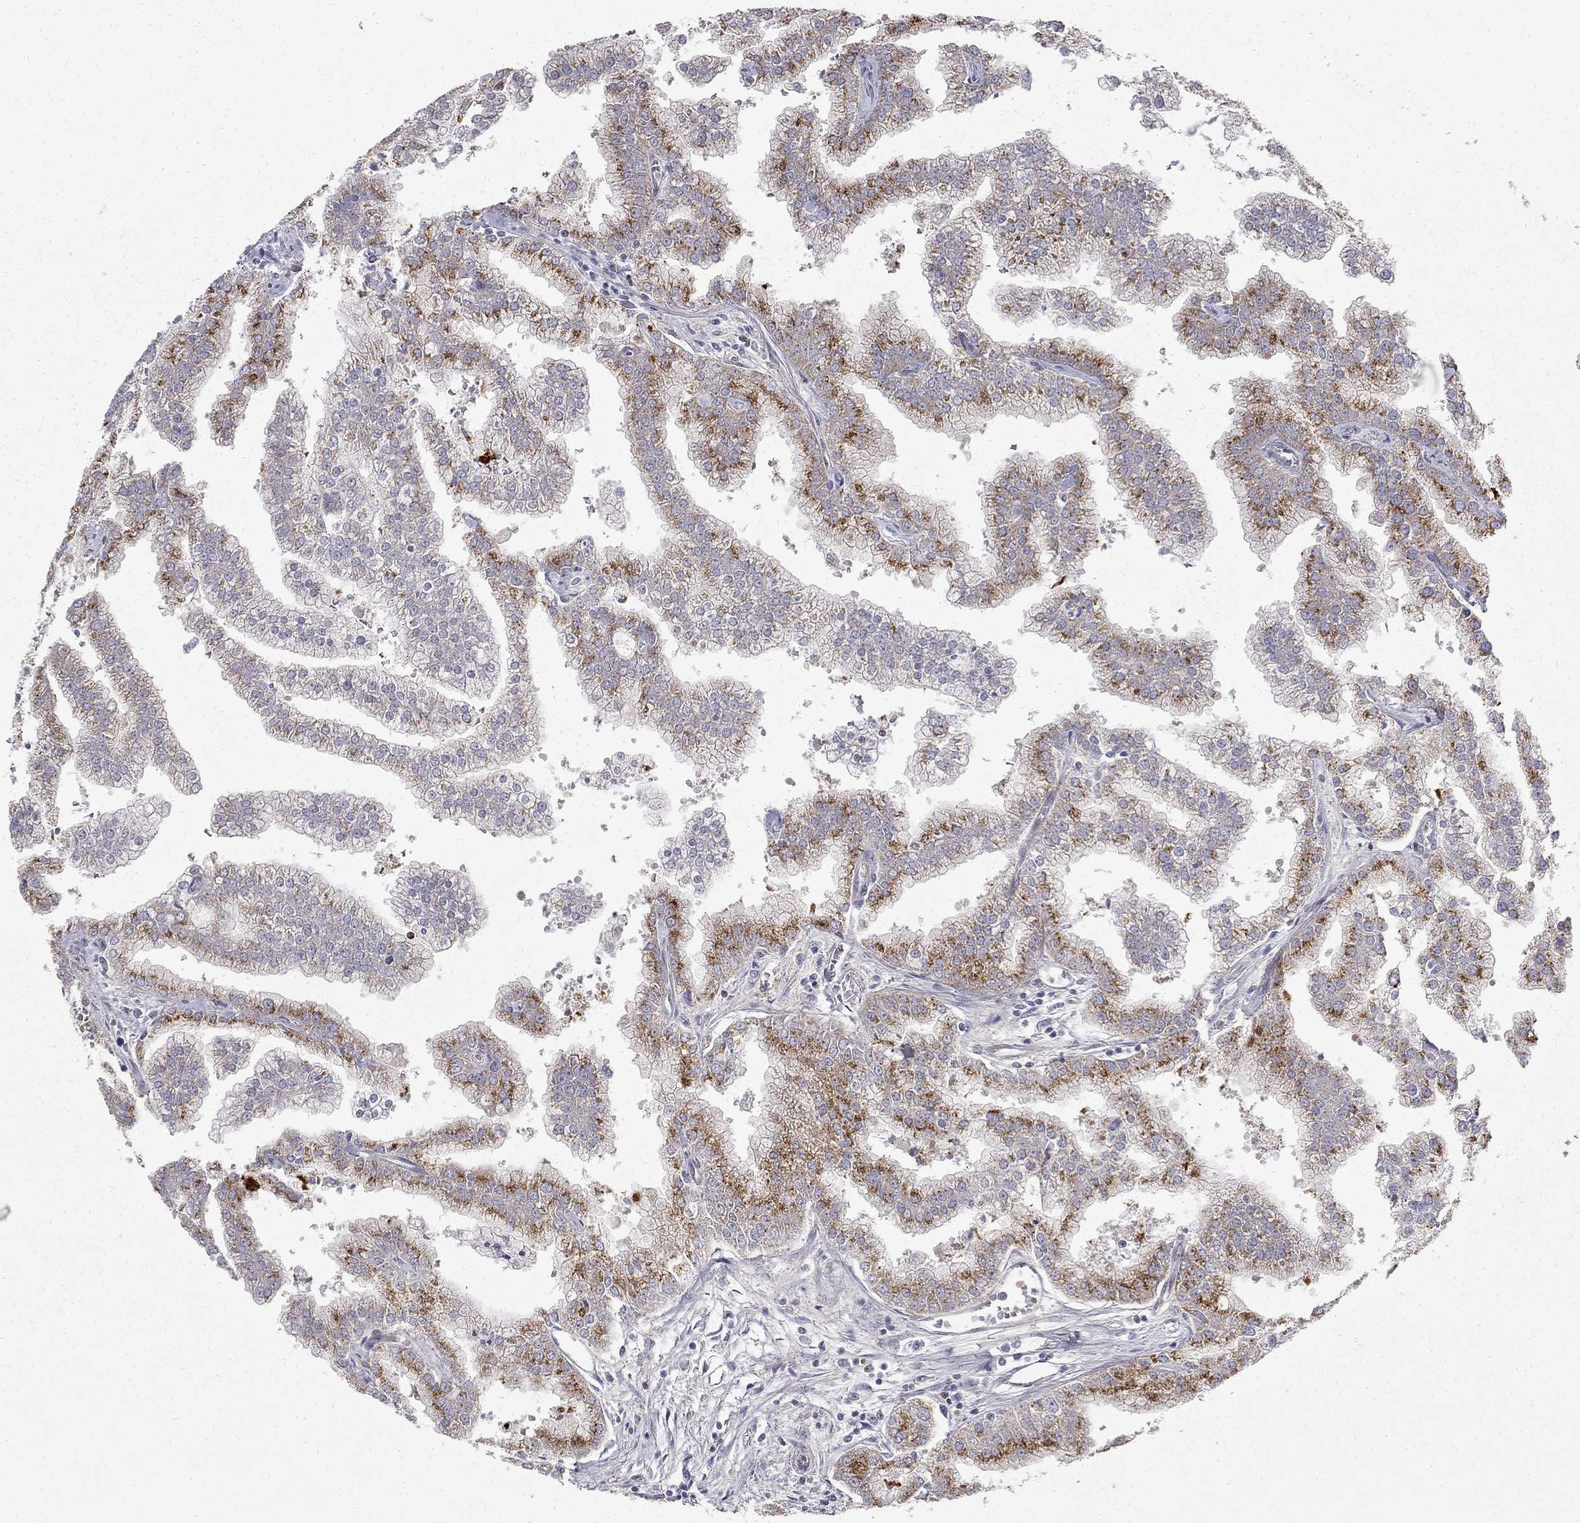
{"staining": {"intensity": "strong", "quantity": "25%-75%", "location": "cytoplasmic/membranous"}, "tissue": "prostate cancer", "cell_type": "Tumor cells", "image_type": "cancer", "snomed": [{"axis": "morphology", "description": "Adenocarcinoma, NOS"}, {"axis": "topography", "description": "Prostate"}], "caption": "Strong cytoplasmic/membranous protein staining is appreciated in approximately 25%-75% of tumor cells in prostate cancer (adenocarcinoma). The staining is performed using DAB brown chromogen to label protein expression. The nuclei are counter-stained blue using hematoxylin.", "gene": "CLIC6", "patient": {"sex": "male", "age": 70}}